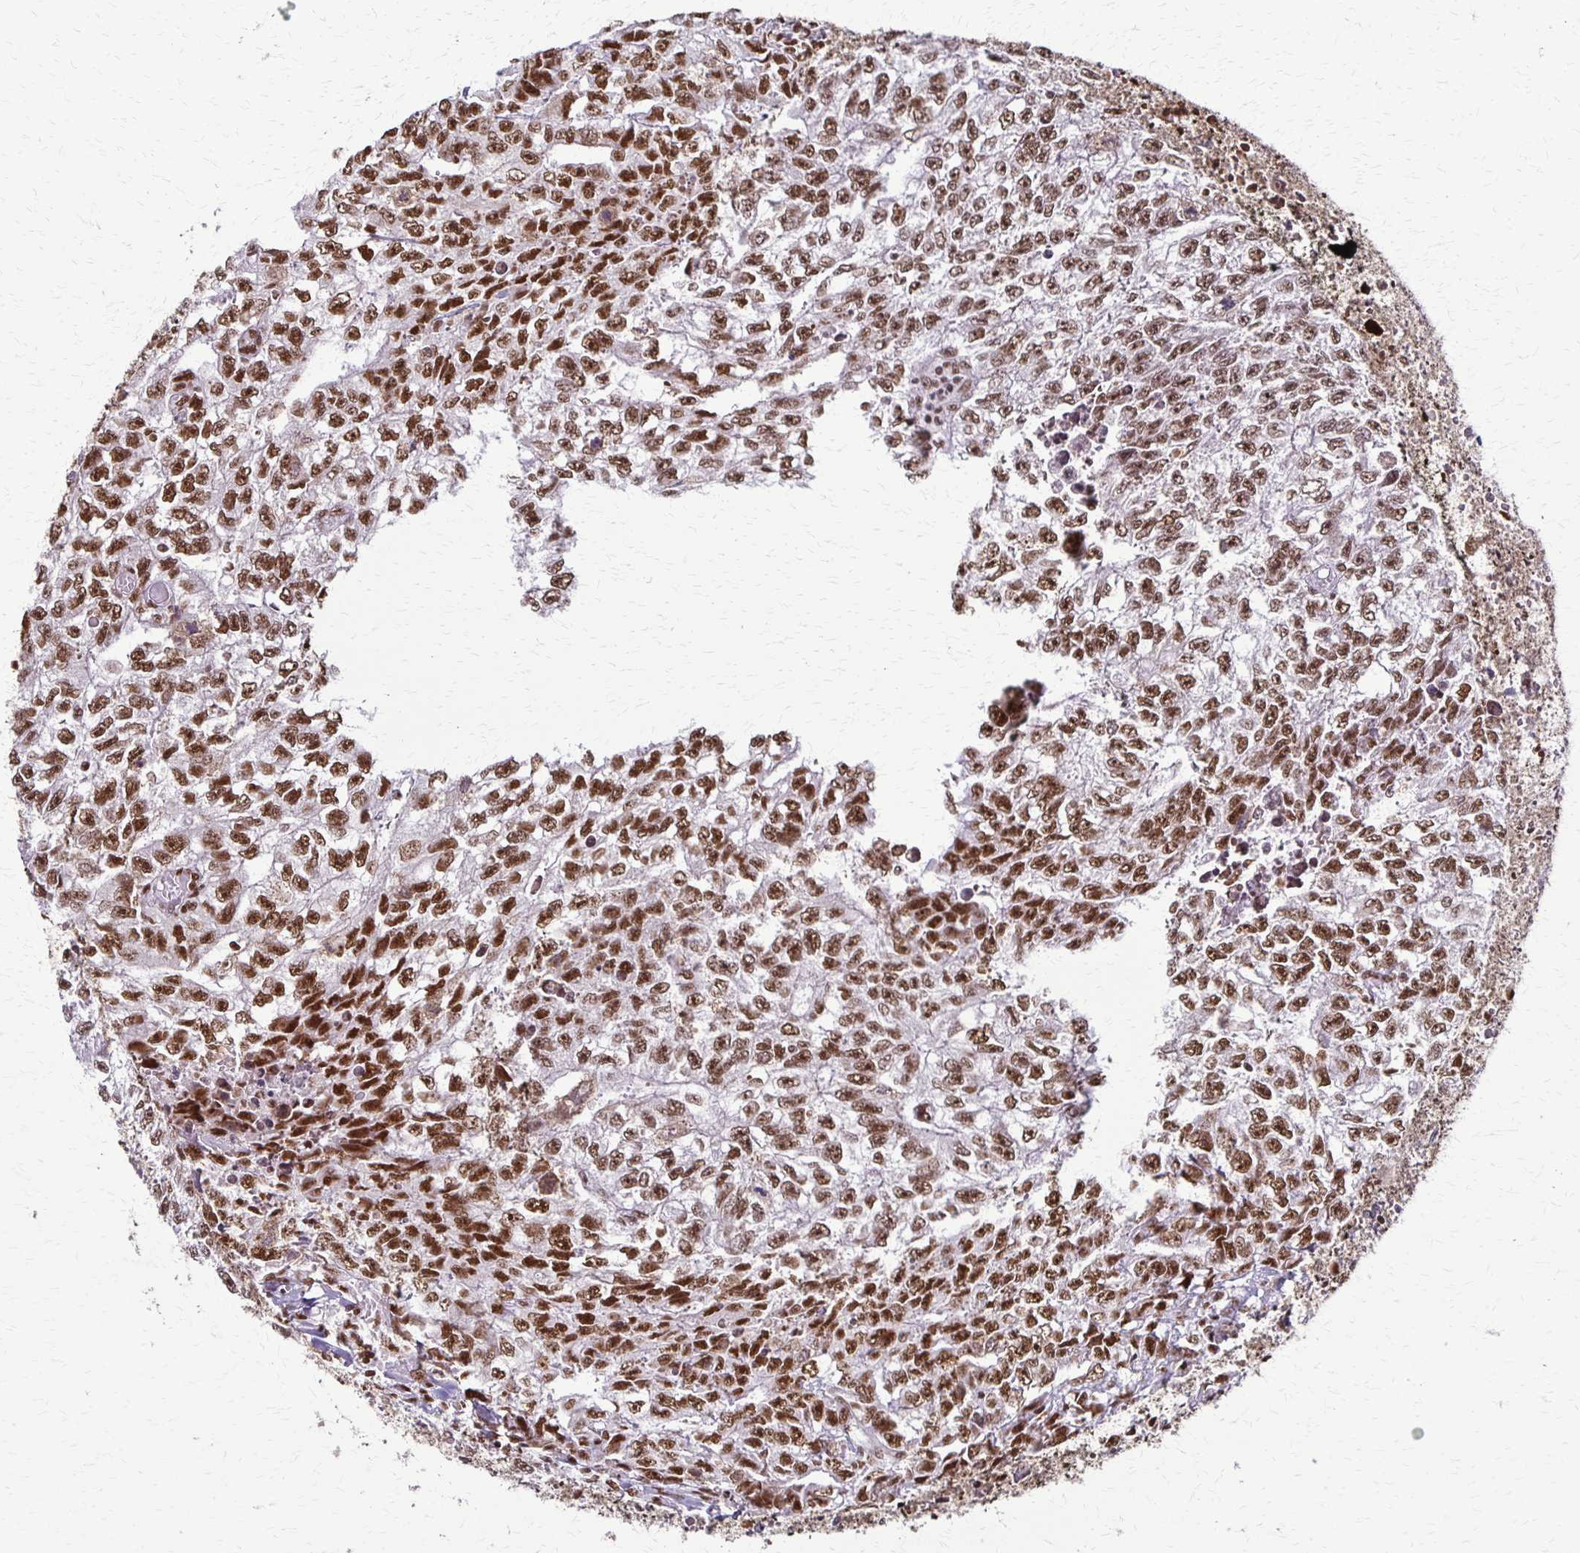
{"staining": {"intensity": "strong", "quantity": ">75%", "location": "nuclear"}, "tissue": "testis cancer", "cell_type": "Tumor cells", "image_type": "cancer", "snomed": [{"axis": "morphology", "description": "Carcinoma, Embryonal, NOS"}, {"axis": "morphology", "description": "Teratoma, malignant, NOS"}, {"axis": "topography", "description": "Testis"}], "caption": "Malignant teratoma (testis) stained with immunohistochemistry (IHC) reveals strong nuclear staining in about >75% of tumor cells.", "gene": "XRCC6", "patient": {"sex": "male", "age": 24}}